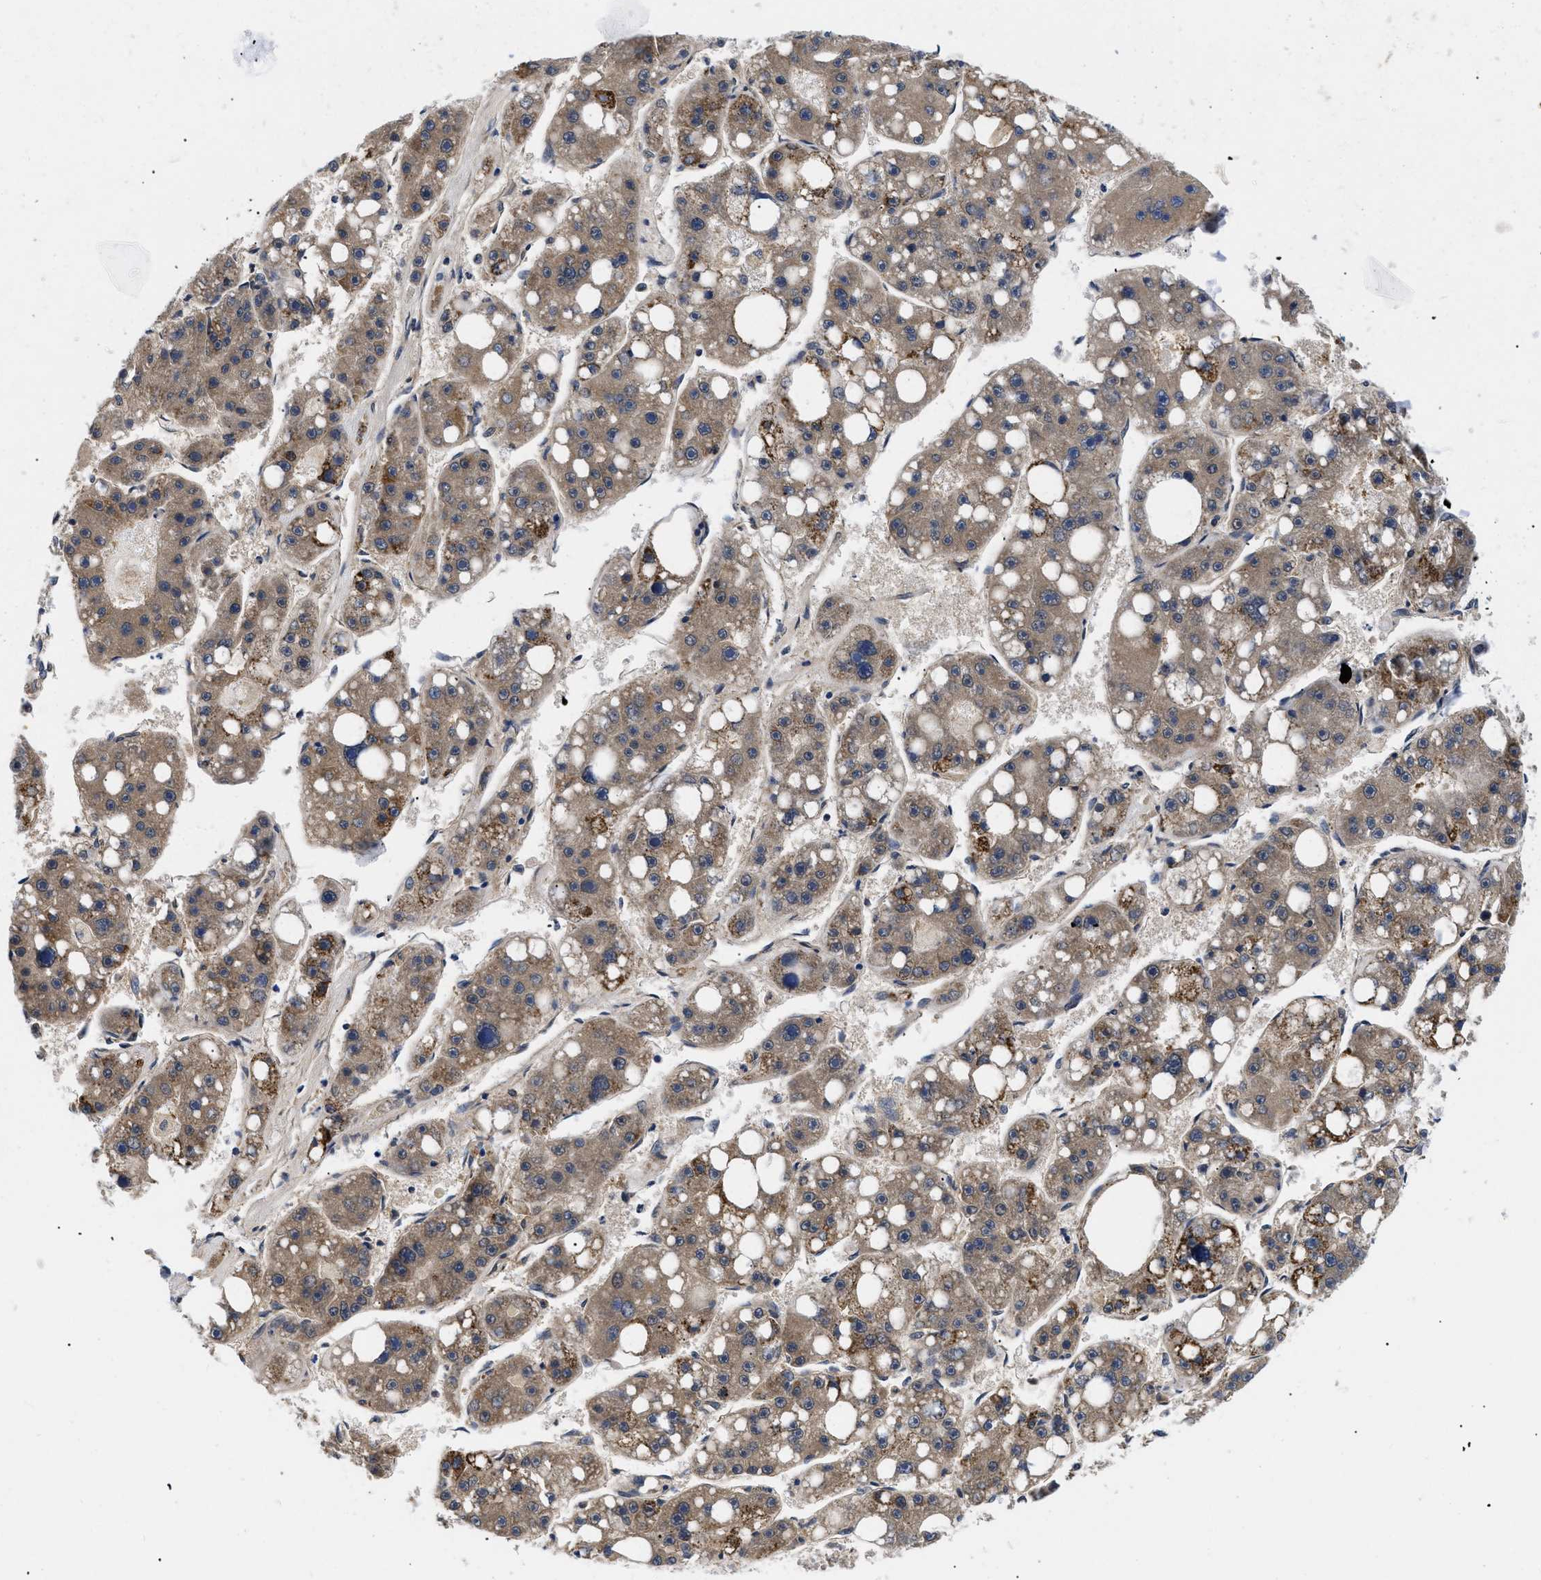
{"staining": {"intensity": "moderate", "quantity": ">75%", "location": "cytoplasmic/membranous"}, "tissue": "liver cancer", "cell_type": "Tumor cells", "image_type": "cancer", "snomed": [{"axis": "morphology", "description": "Carcinoma, Hepatocellular, NOS"}, {"axis": "topography", "description": "Liver"}], "caption": "Moderate cytoplasmic/membranous protein expression is identified in approximately >75% of tumor cells in liver cancer (hepatocellular carcinoma).", "gene": "GPR149", "patient": {"sex": "female", "age": 61}}